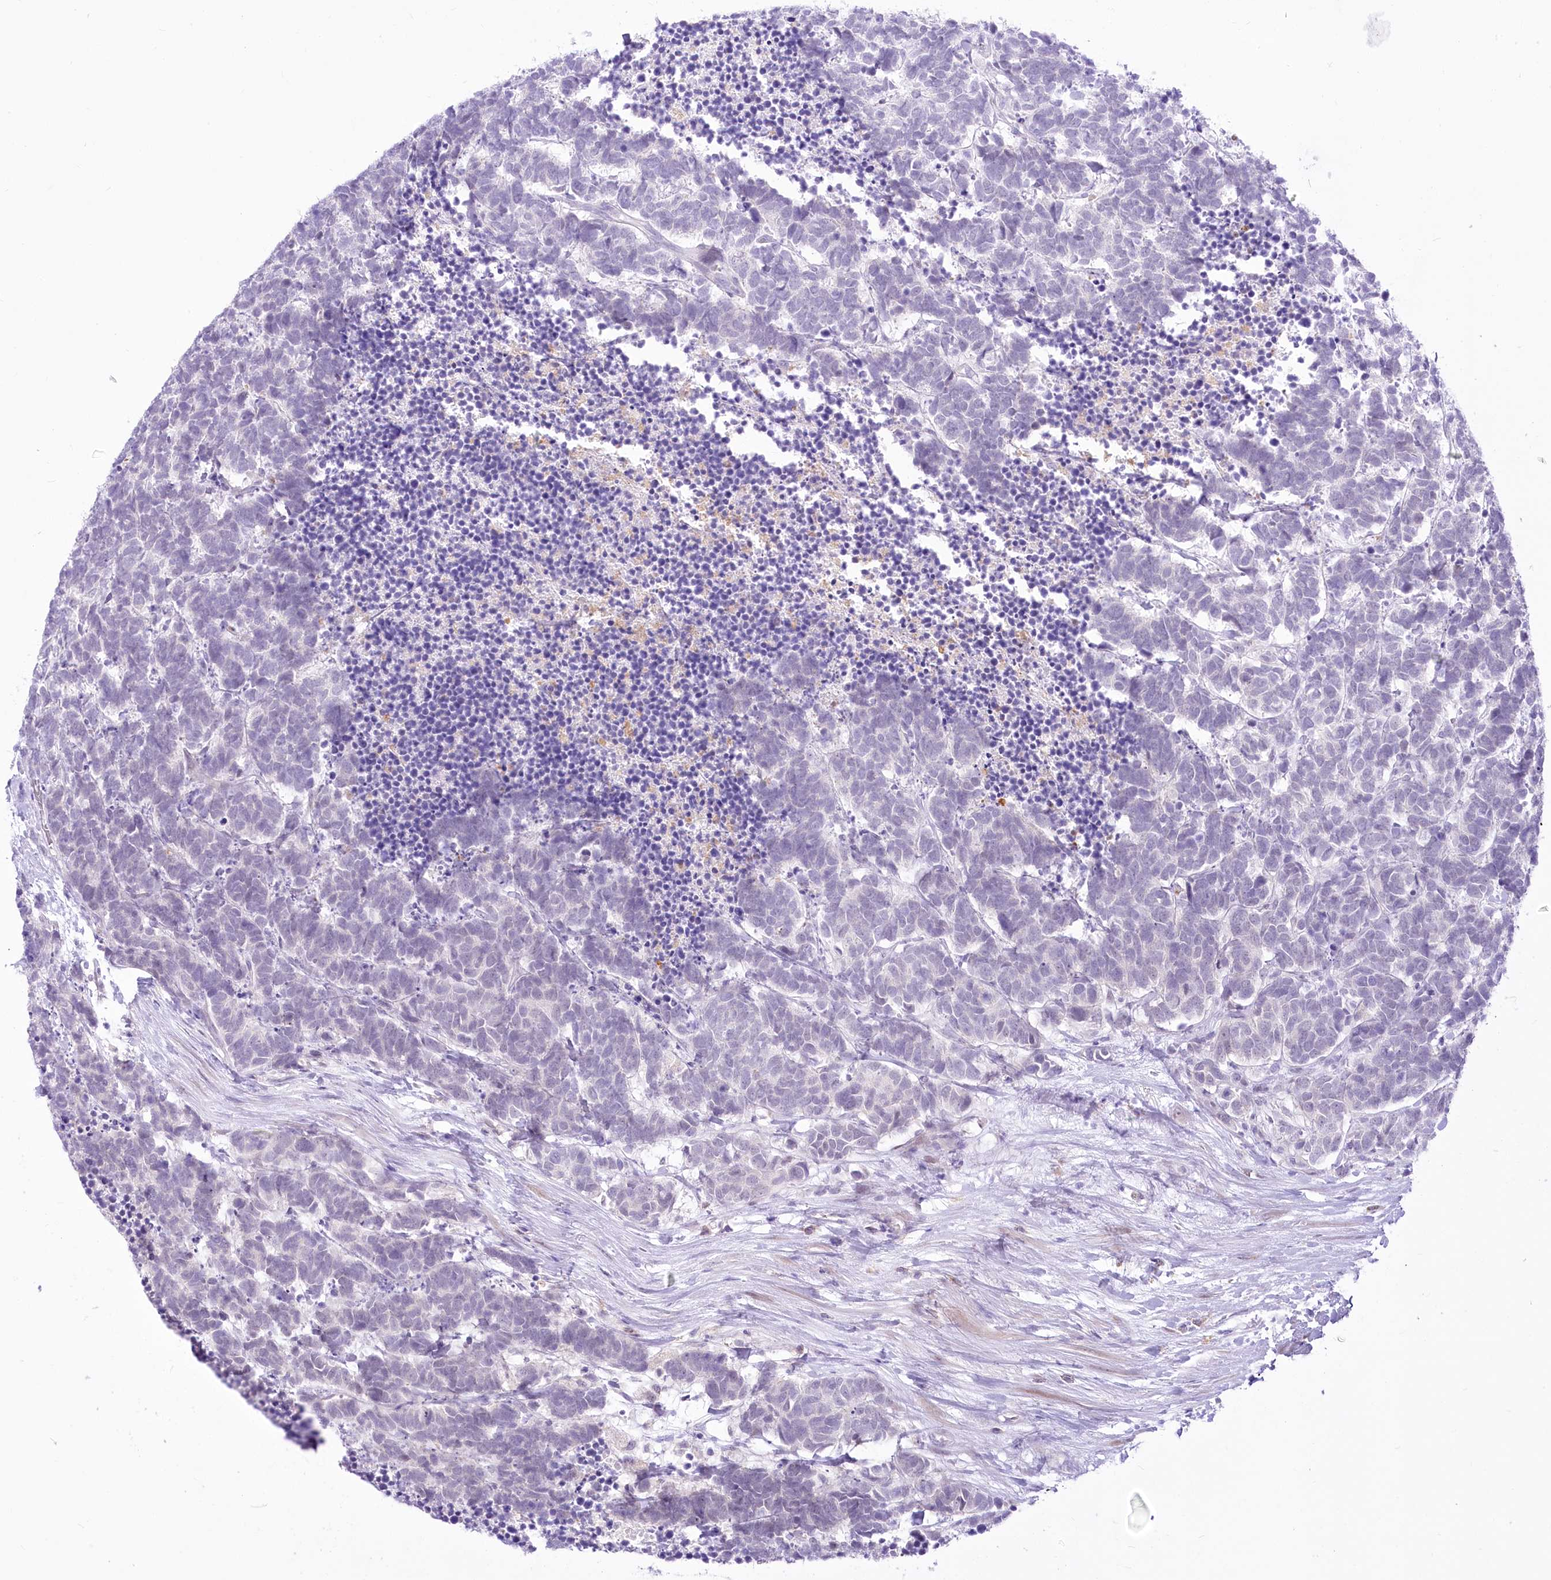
{"staining": {"intensity": "negative", "quantity": "none", "location": "none"}, "tissue": "carcinoid", "cell_type": "Tumor cells", "image_type": "cancer", "snomed": [{"axis": "morphology", "description": "Carcinoma, NOS"}, {"axis": "morphology", "description": "Carcinoid, malignant, NOS"}, {"axis": "topography", "description": "Urinary bladder"}], "caption": "Human carcinoid stained for a protein using immunohistochemistry displays no positivity in tumor cells.", "gene": "BEND7", "patient": {"sex": "male", "age": 57}}